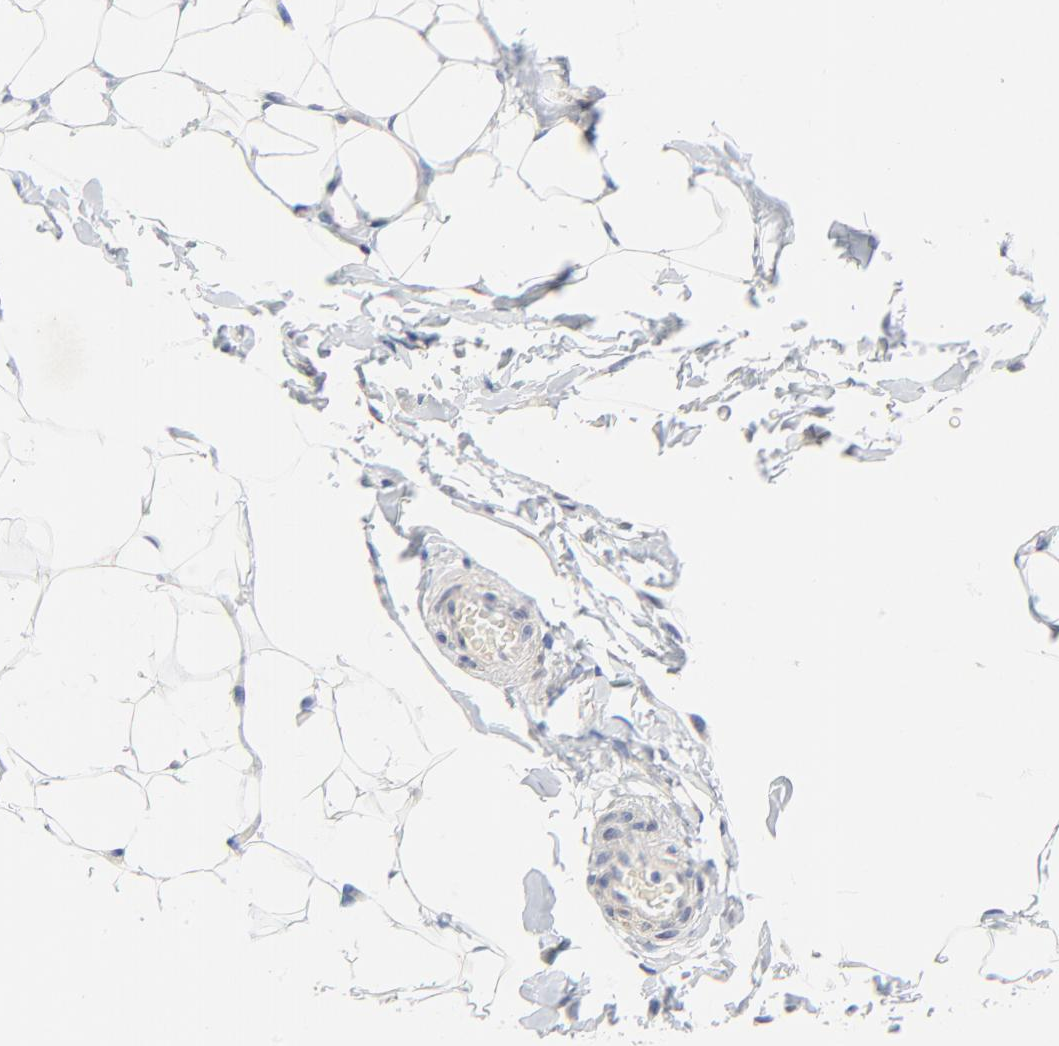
{"staining": {"intensity": "negative", "quantity": "none", "location": "none"}, "tissue": "adipose tissue", "cell_type": "Adipocytes", "image_type": "normal", "snomed": [{"axis": "morphology", "description": "Normal tissue, NOS"}, {"axis": "topography", "description": "Soft tissue"}], "caption": "The micrograph reveals no significant expression in adipocytes of adipose tissue. (DAB immunohistochemistry (IHC) with hematoxylin counter stain).", "gene": "VAV2", "patient": {"sex": "male", "age": 26}}